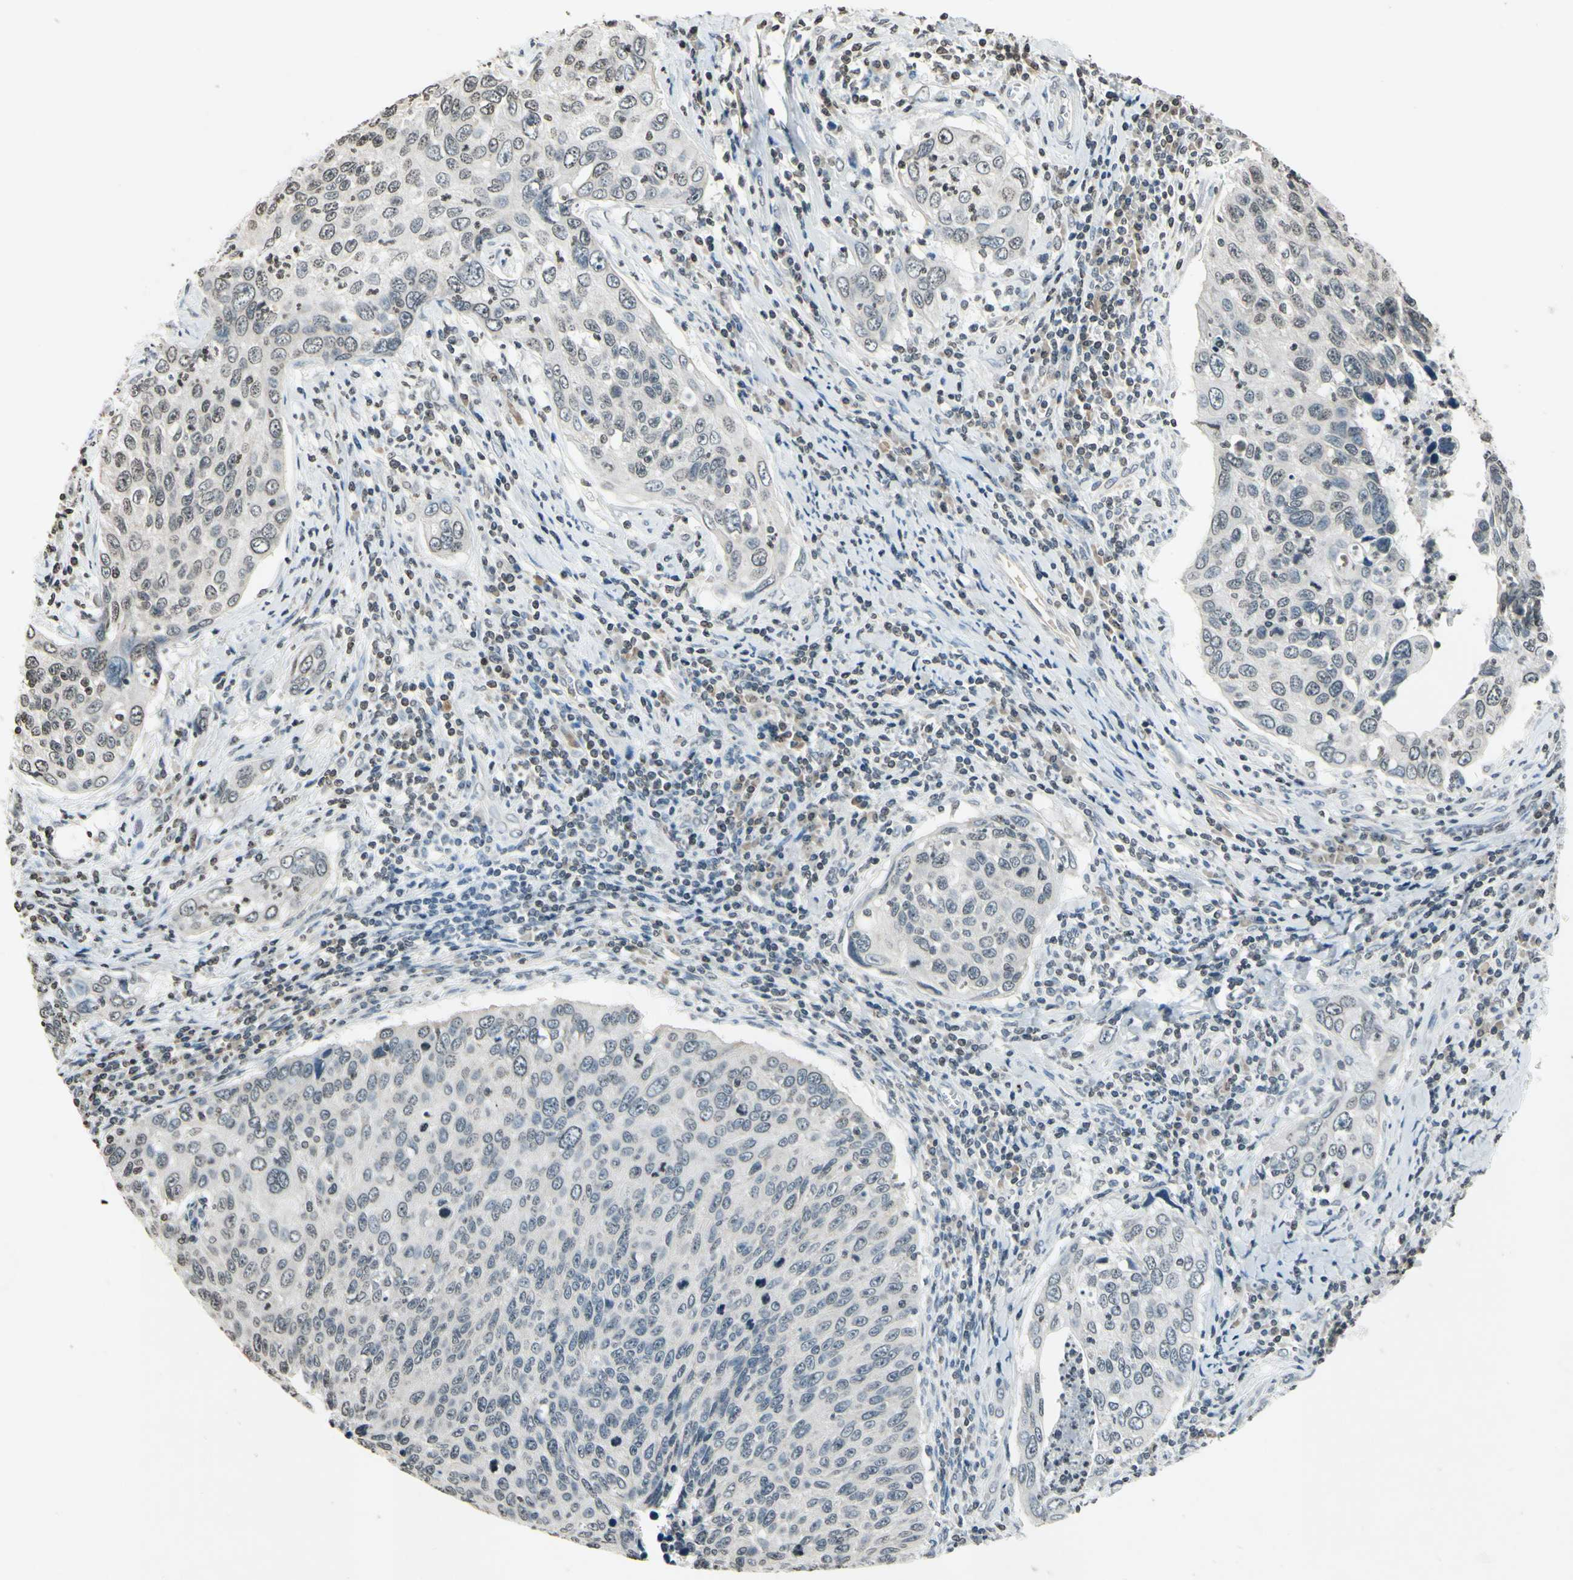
{"staining": {"intensity": "weak", "quantity": ">75%", "location": "cytoplasmic/membranous"}, "tissue": "cervical cancer", "cell_type": "Tumor cells", "image_type": "cancer", "snomed": [{"axis": "morphology", "description": "Squamous cell carcinoma, NOS"}, {"axis": "topography", "description": "Cervix"}], "caption": "Cervical cancer stained with DAB immunohistochemistry reveals low levels of weak cytoplasmic/membranous positivity in approximately >75% of tumor cells.", "gene": "CLDN11", "patient": {"sex": "female", "age": 53}}